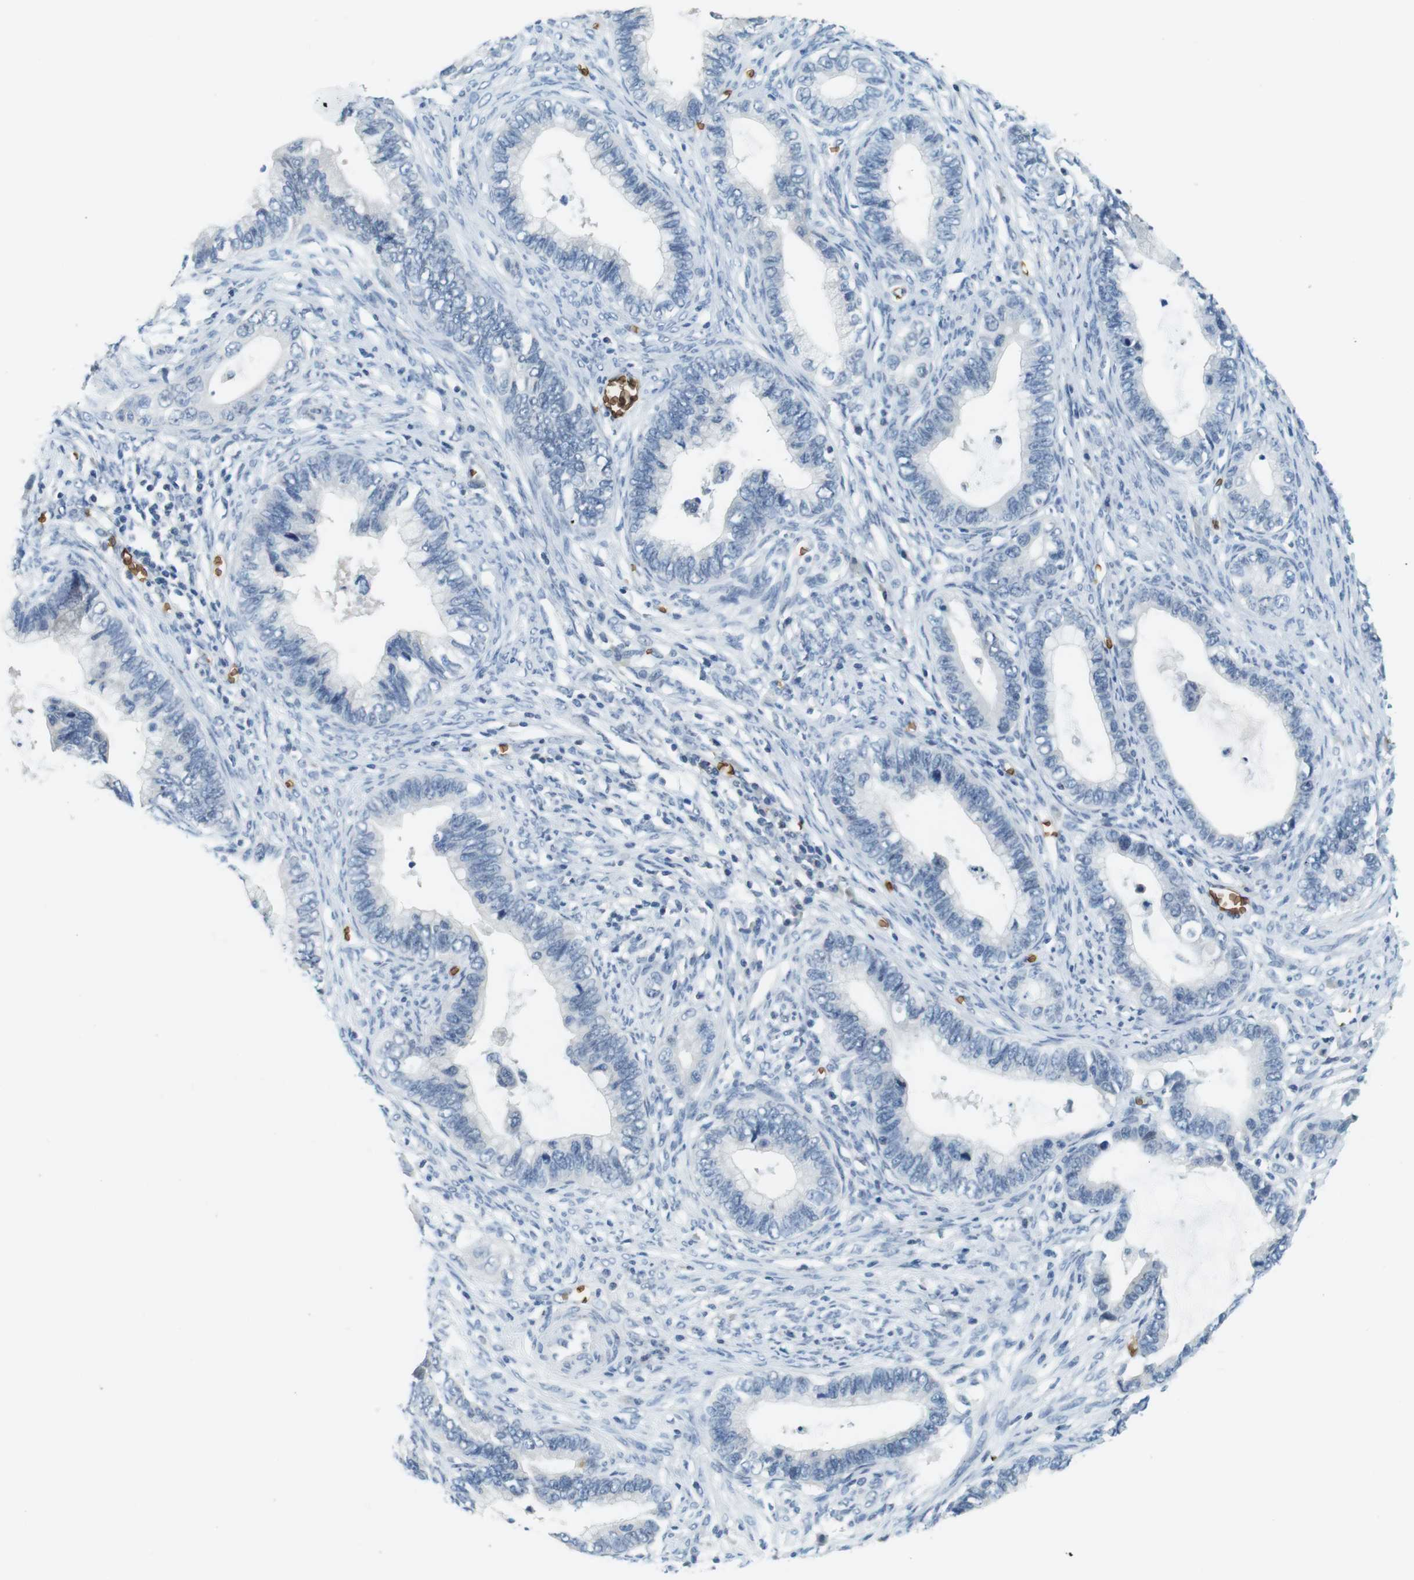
{"staining": {"intensity": "negative", "quantity": "none", "location": "none"}, "tissue": "cervical cancer", "cell_type": "Tumor cells", "image_type": "cancer", "snomed": [{"axis": "morphology", "description": "Adenocarcinoma, NOS"}, {"axis": "topography", "description": "Cervix"}], "caption": "An immunohistochemistry (IHC) micrograph of cervical adenocarcinoma is shown. There is no staining in tumor cells of cervical adenocarcinoma.", "gene": "SLC4A1", "patient": {"sex": "female", "age": 44}}